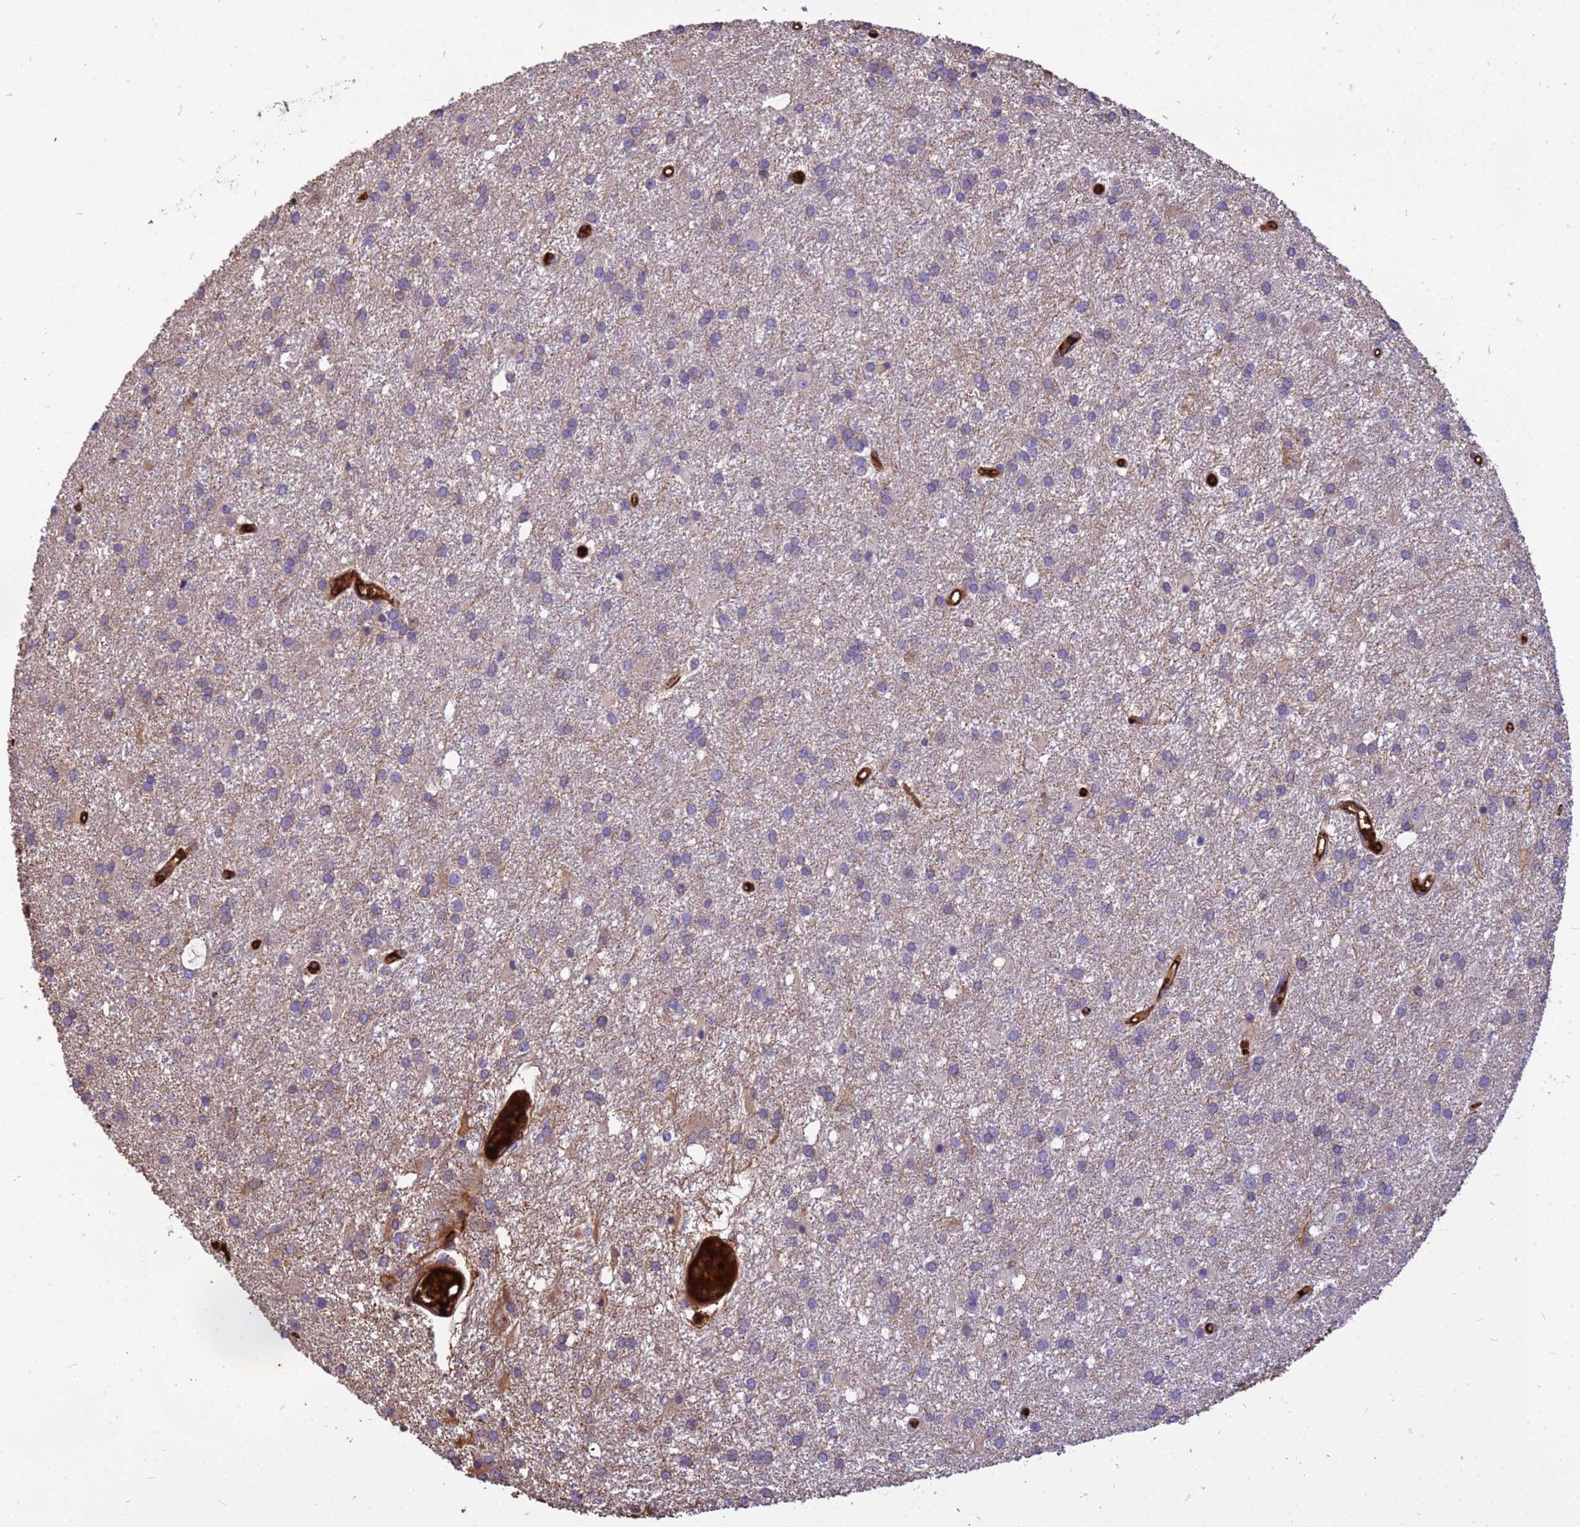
{"staining": {"intensity": "weak", "quantity": "<25%", "location": "cytoplasmic/membranous"}, "tissue": "glioma", "cell_type": "Tumor cells", "image_type": "cancer", "snomed": [{"axis": "morphology", "description": "Glioma, malignant, High grade"}, {"axis": "topography", "description": "Brain"}], "caption": "Tumor cells are negative for brown protein staining in high-grade glioma (malignant). (Brightfield microscopy of DAB immunohistochemistry (IHC) at high magnification).", "gene": "HBA2", "patient": {"sex": "female", "age": 50}}